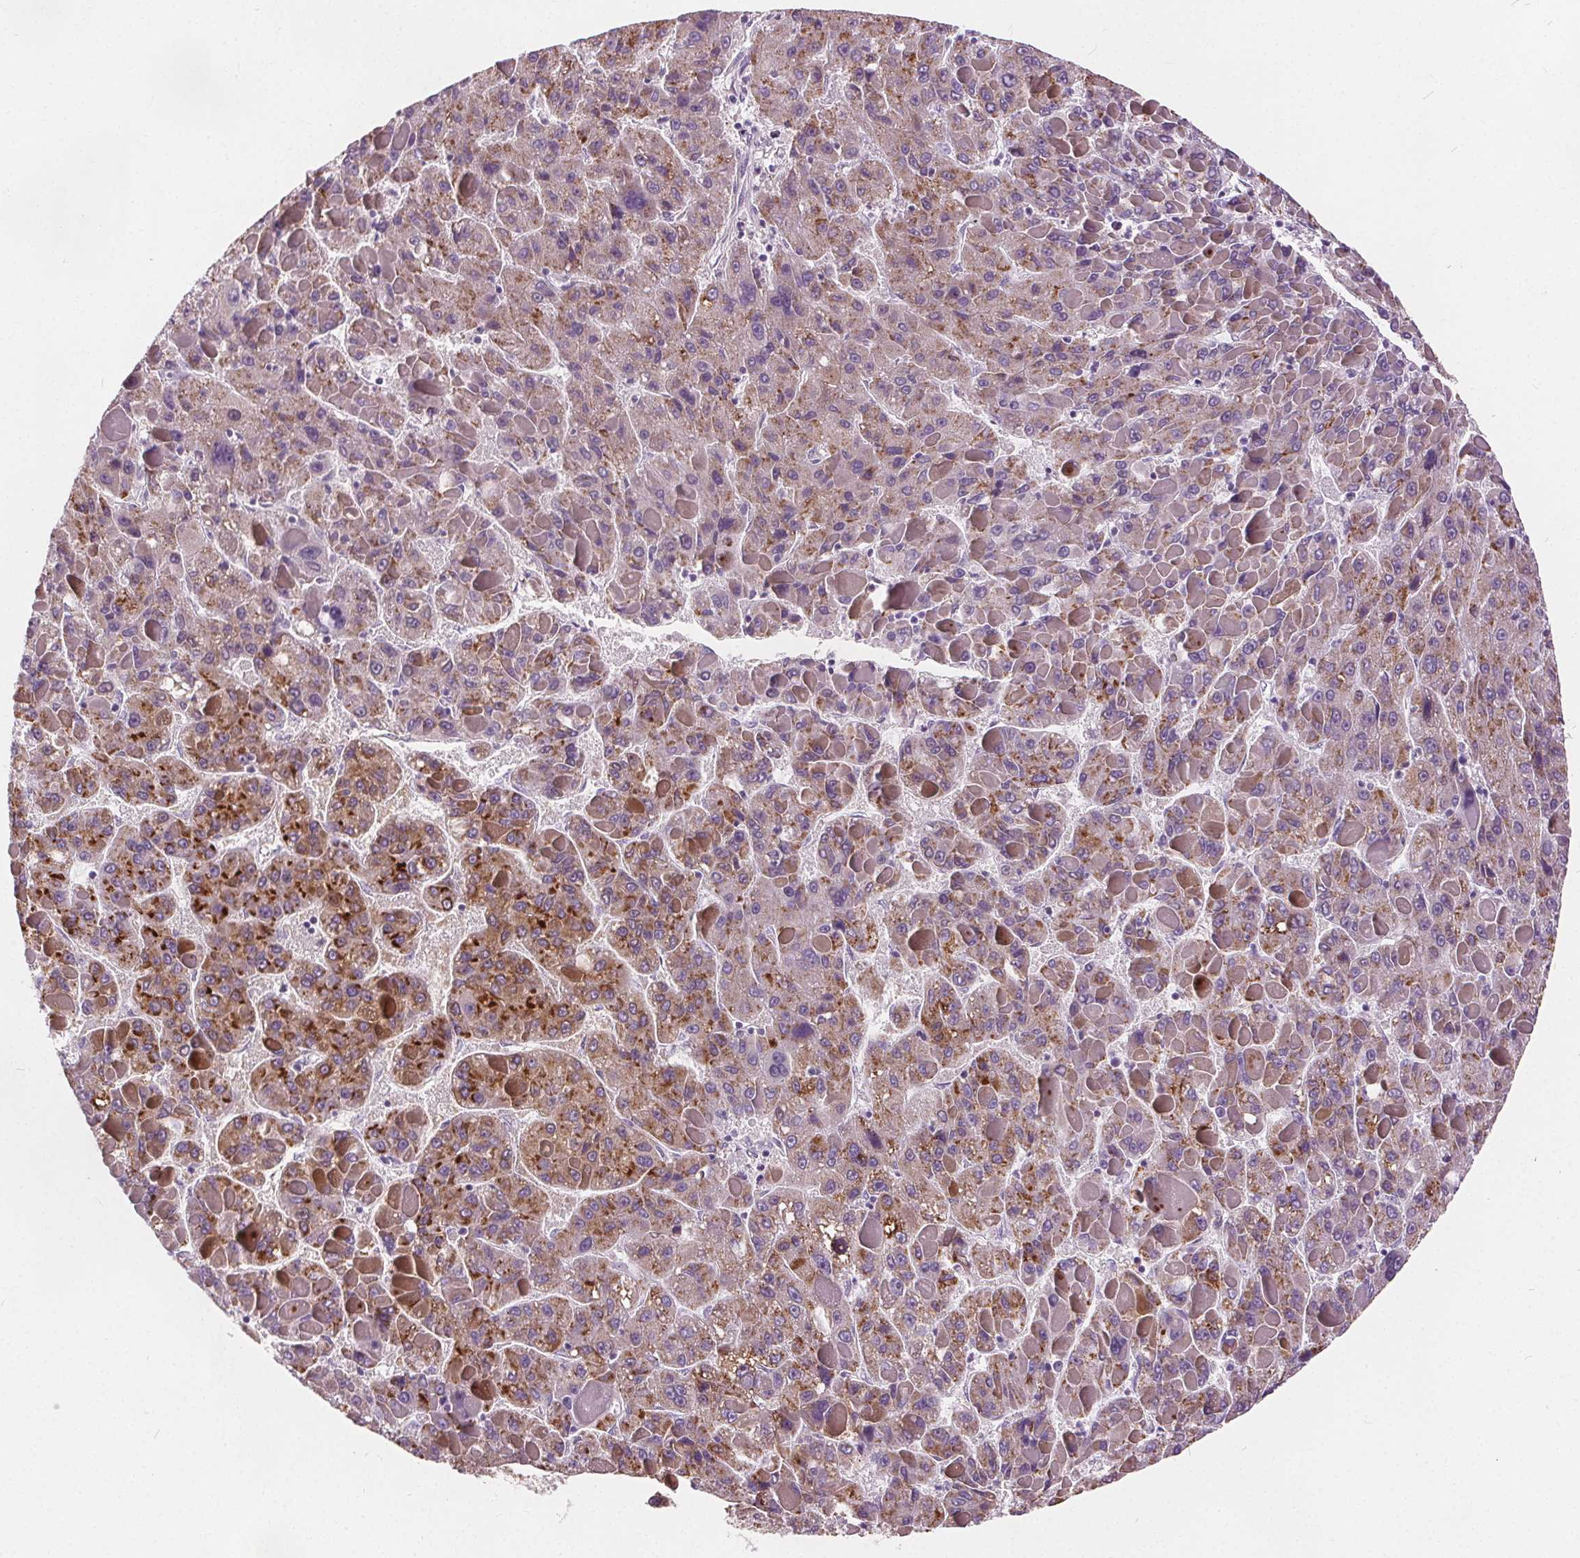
{"staining": {"intensity": "moderate", "quantity": "25%-75%", "location": "cytoplasmic/membranous"}, "tissue": "liver cancer", "cell_type": "Tumor cells", "image_type": "cancer", "snomed": [{"axis": "morphology", "description": "Carcinoma, Hepatocellular, NOS"}, {"axis": "topography", "description": "Liver"}], "caption": "DAB (3,3'-diaminobenzidine) immunohistochemical staining of liver hepatocellular carcinoma shows moderate cytoplasmic/membranous protein expression in approximately 25%-75% of tumor cells.", "gene": "ACOX2", "patient": {"sex": "female", "age": 82}}